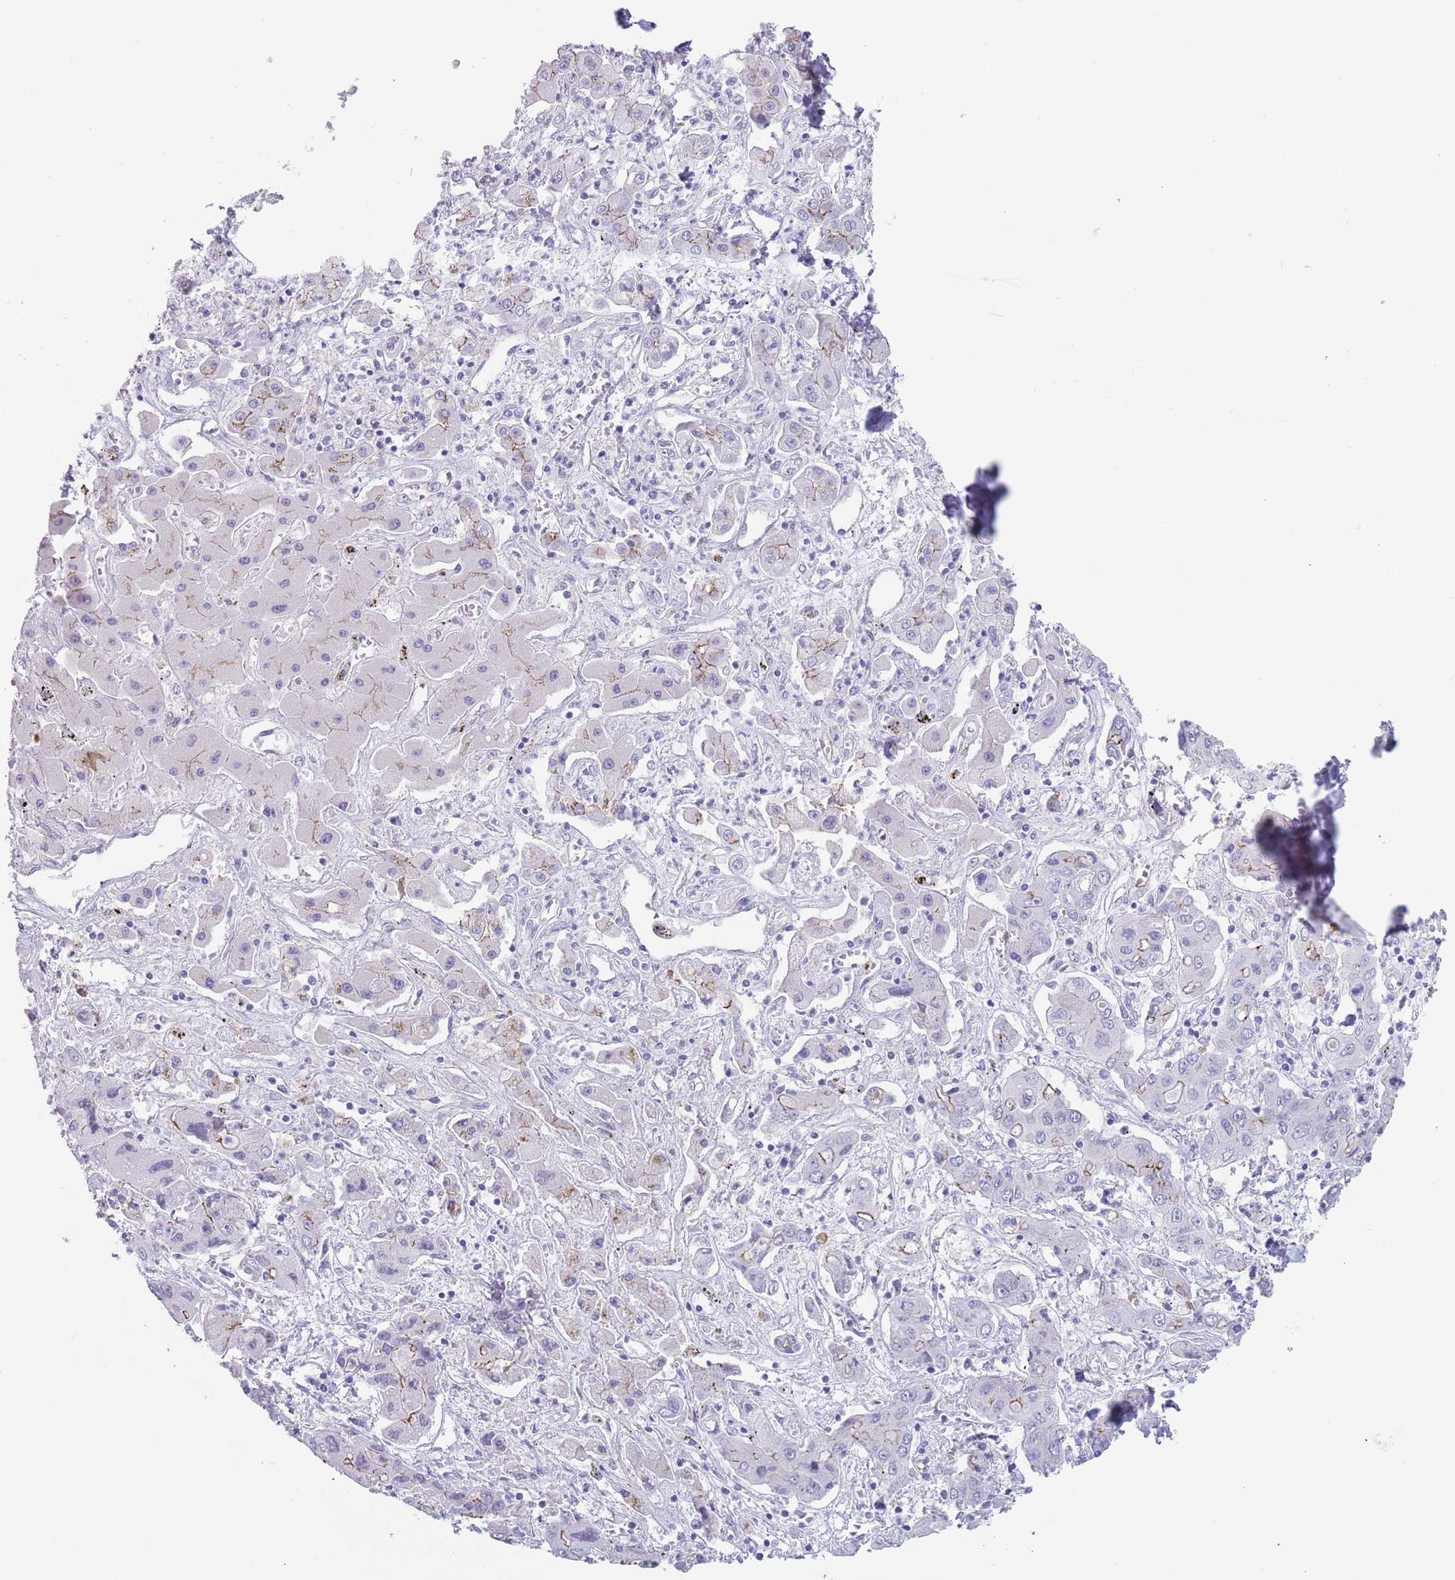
{"staining": {"intensity": "moderate", "quantity": "25%-75%", "location": "cytoplasmic/membranous"}, "tissue": "liver cancer", "cell_type": "Tumor cells", "image_type": "cancer", "snomed": [{"axis": "morphology", "description": "Cholangiocarcinoma"}, {"axis": "topography", "description": "Liver"}], "caption": "Liver cholangiocarcinoma was stained to show a protein in brown. There is medium levels of moderate cytoplasmic/membranous expression in about 25%-75% of tumor cells.", "gene": "OR5A2", "patient": {"sex": "male", "age": 67}}